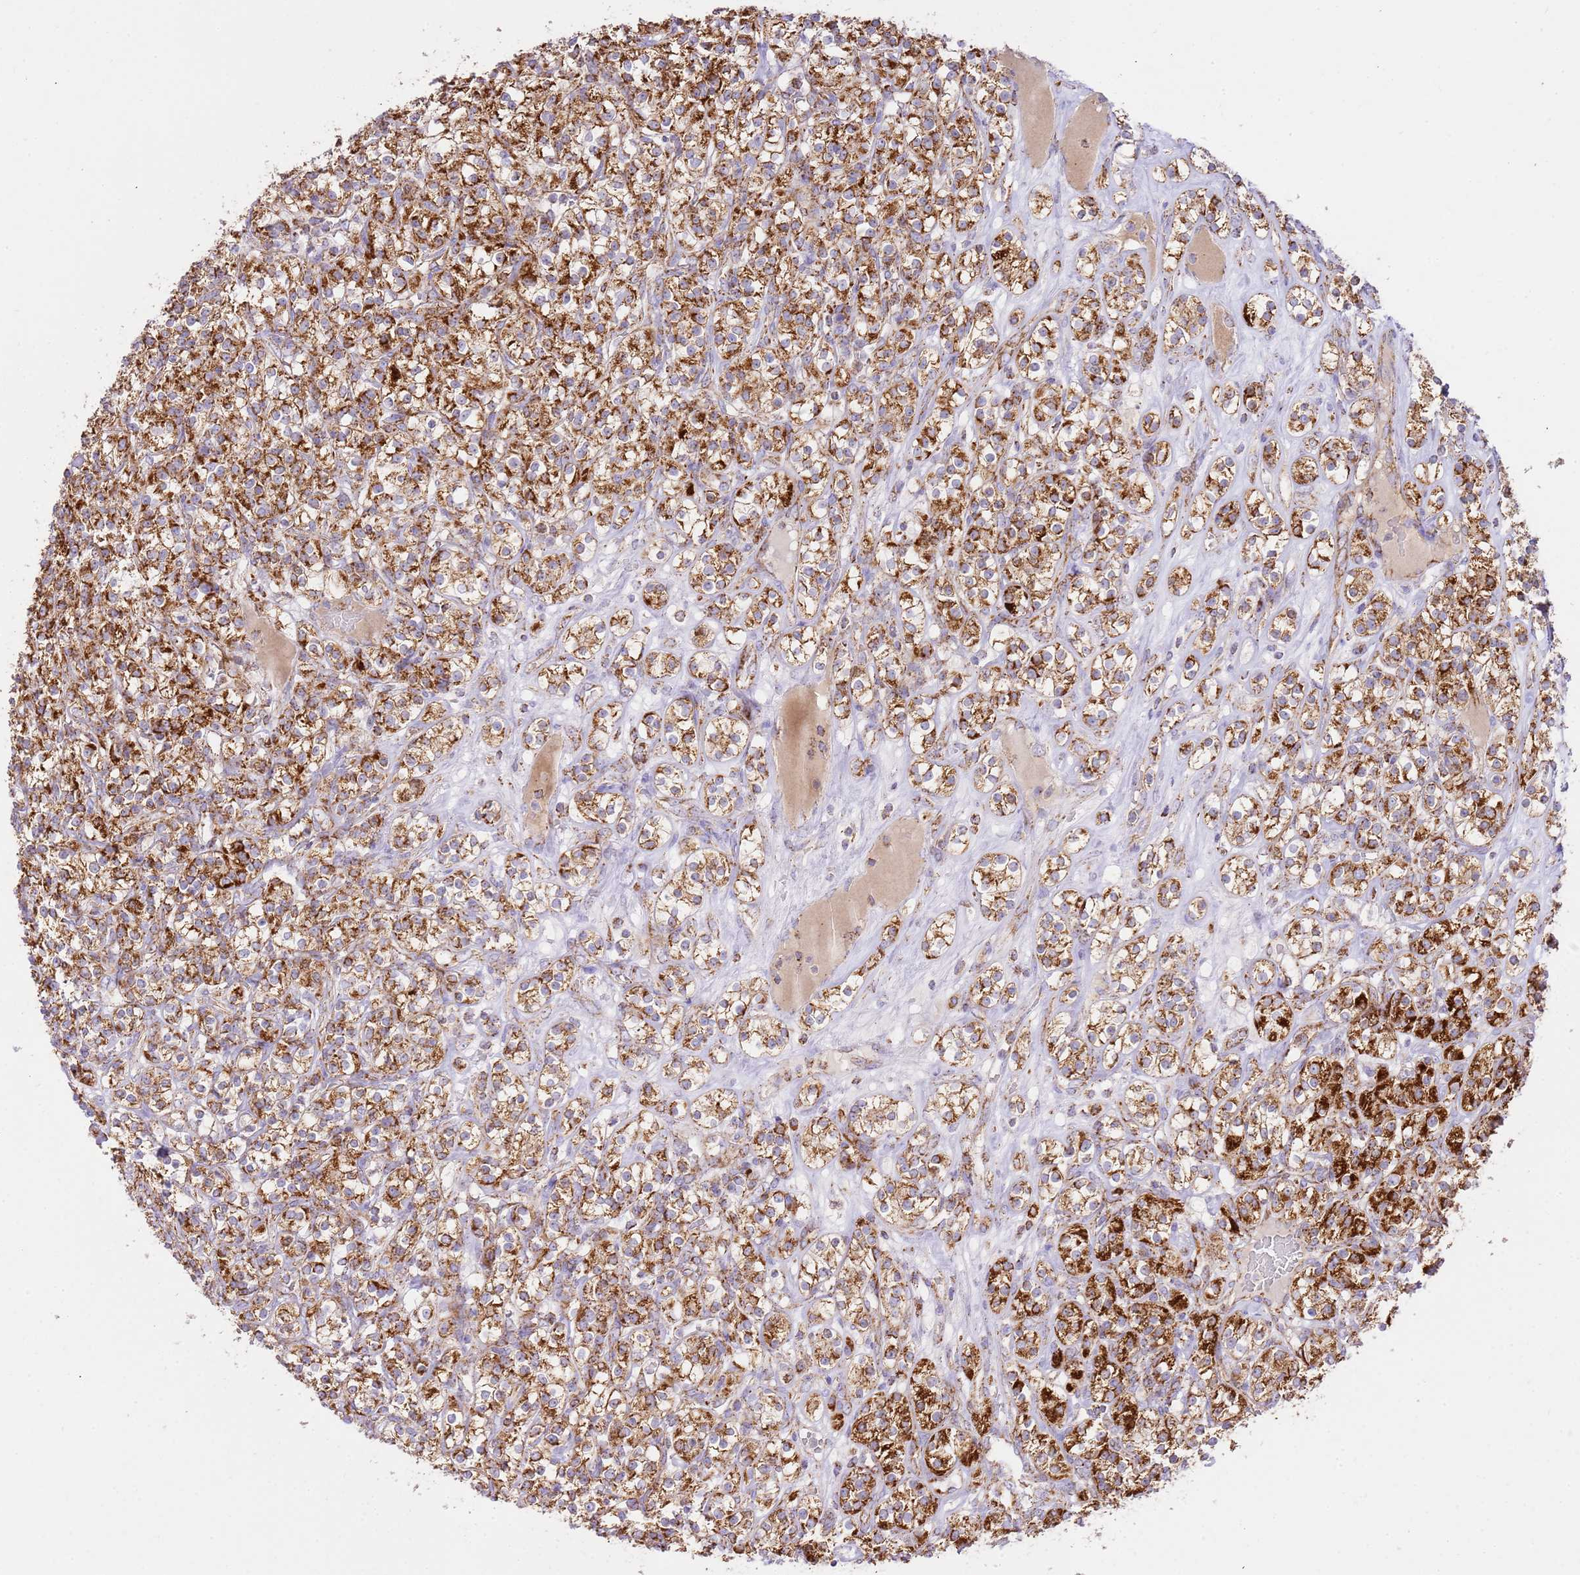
{"staining": {"intensity": "strong", "quantity": ">75%", "location": "cytoplasmic/membranous"}, "tissue": "renal cancer", "cell_type": "Tumor cells", "image_type": "cancer", "snomed": [{"axis": "morphology", "description": "Adenocarcinoma, NOS"}, {"axis": "topography", "description": "Kidney"}], "caption": "Renal adenocarcinoma tissue reveals strong cytoplasmic/membranous staining in approximately >75% of tumor cells, visualized by immunohistochemistry.", "gene": "ZBTB39", "patient": {"sex": "male", "age": 77}}